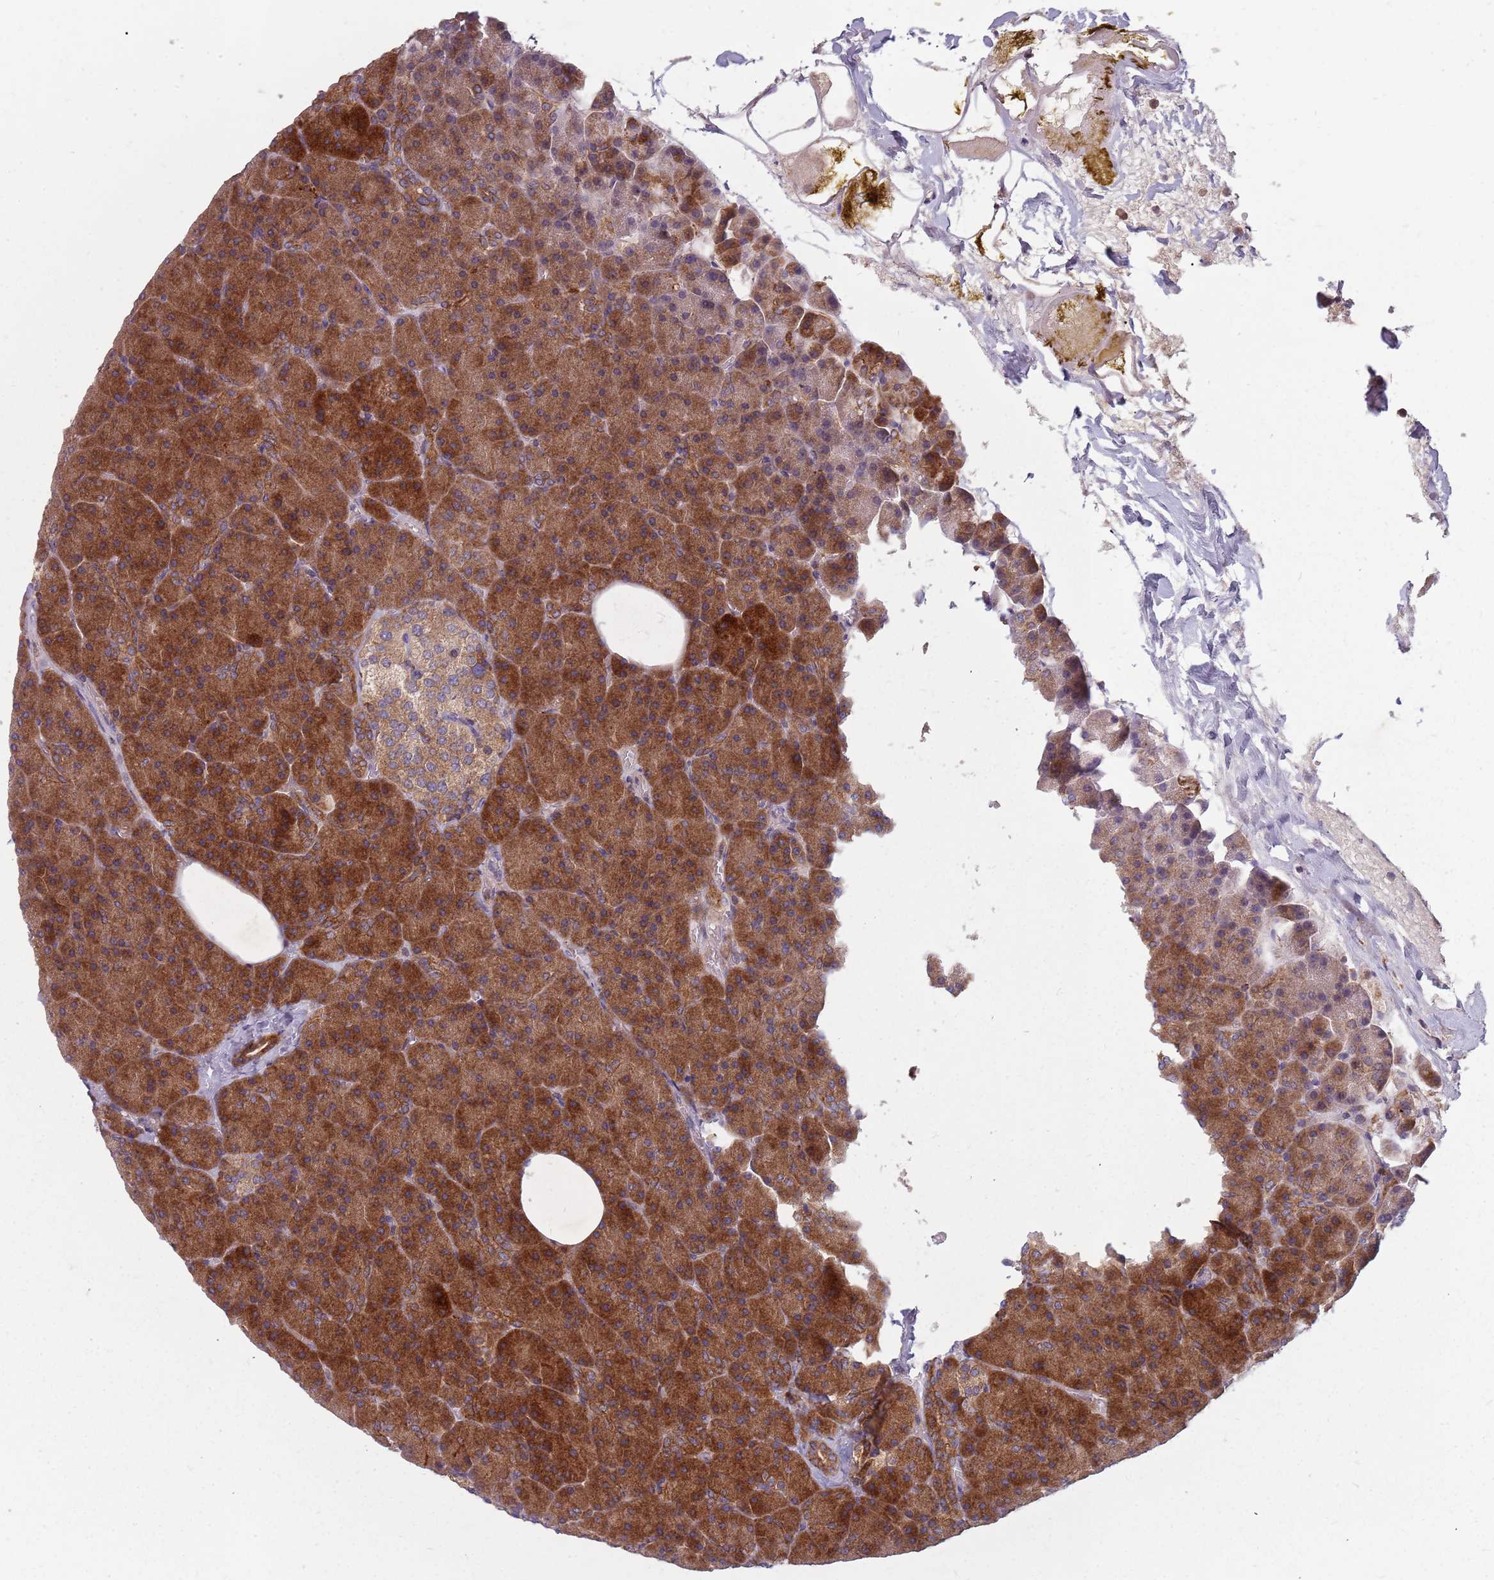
{"staining": {"intensity": "strong", "quantity": ">75%", "location": "cytoplasmic/membranous"}, "tissue": "pancreas", "cell_type": "Exocrine glandular cells", "image_type": "normal", "snomed": [{"axis": "morphology", "description": "Normal tissue, NOS"}, {"axis": "morphology", "description": "Carcinoid, malignant, NOS"}, {"axis": "topography", "description": "Pancreas"}], "caption": "Human pancreas stained with a brown dye displays strong cytoplasmic/membranous positive positivity in approximately >75% of exocrine glandular cells.", "gene": "NME4", "patient": {"sex": "female", "age": 35}}